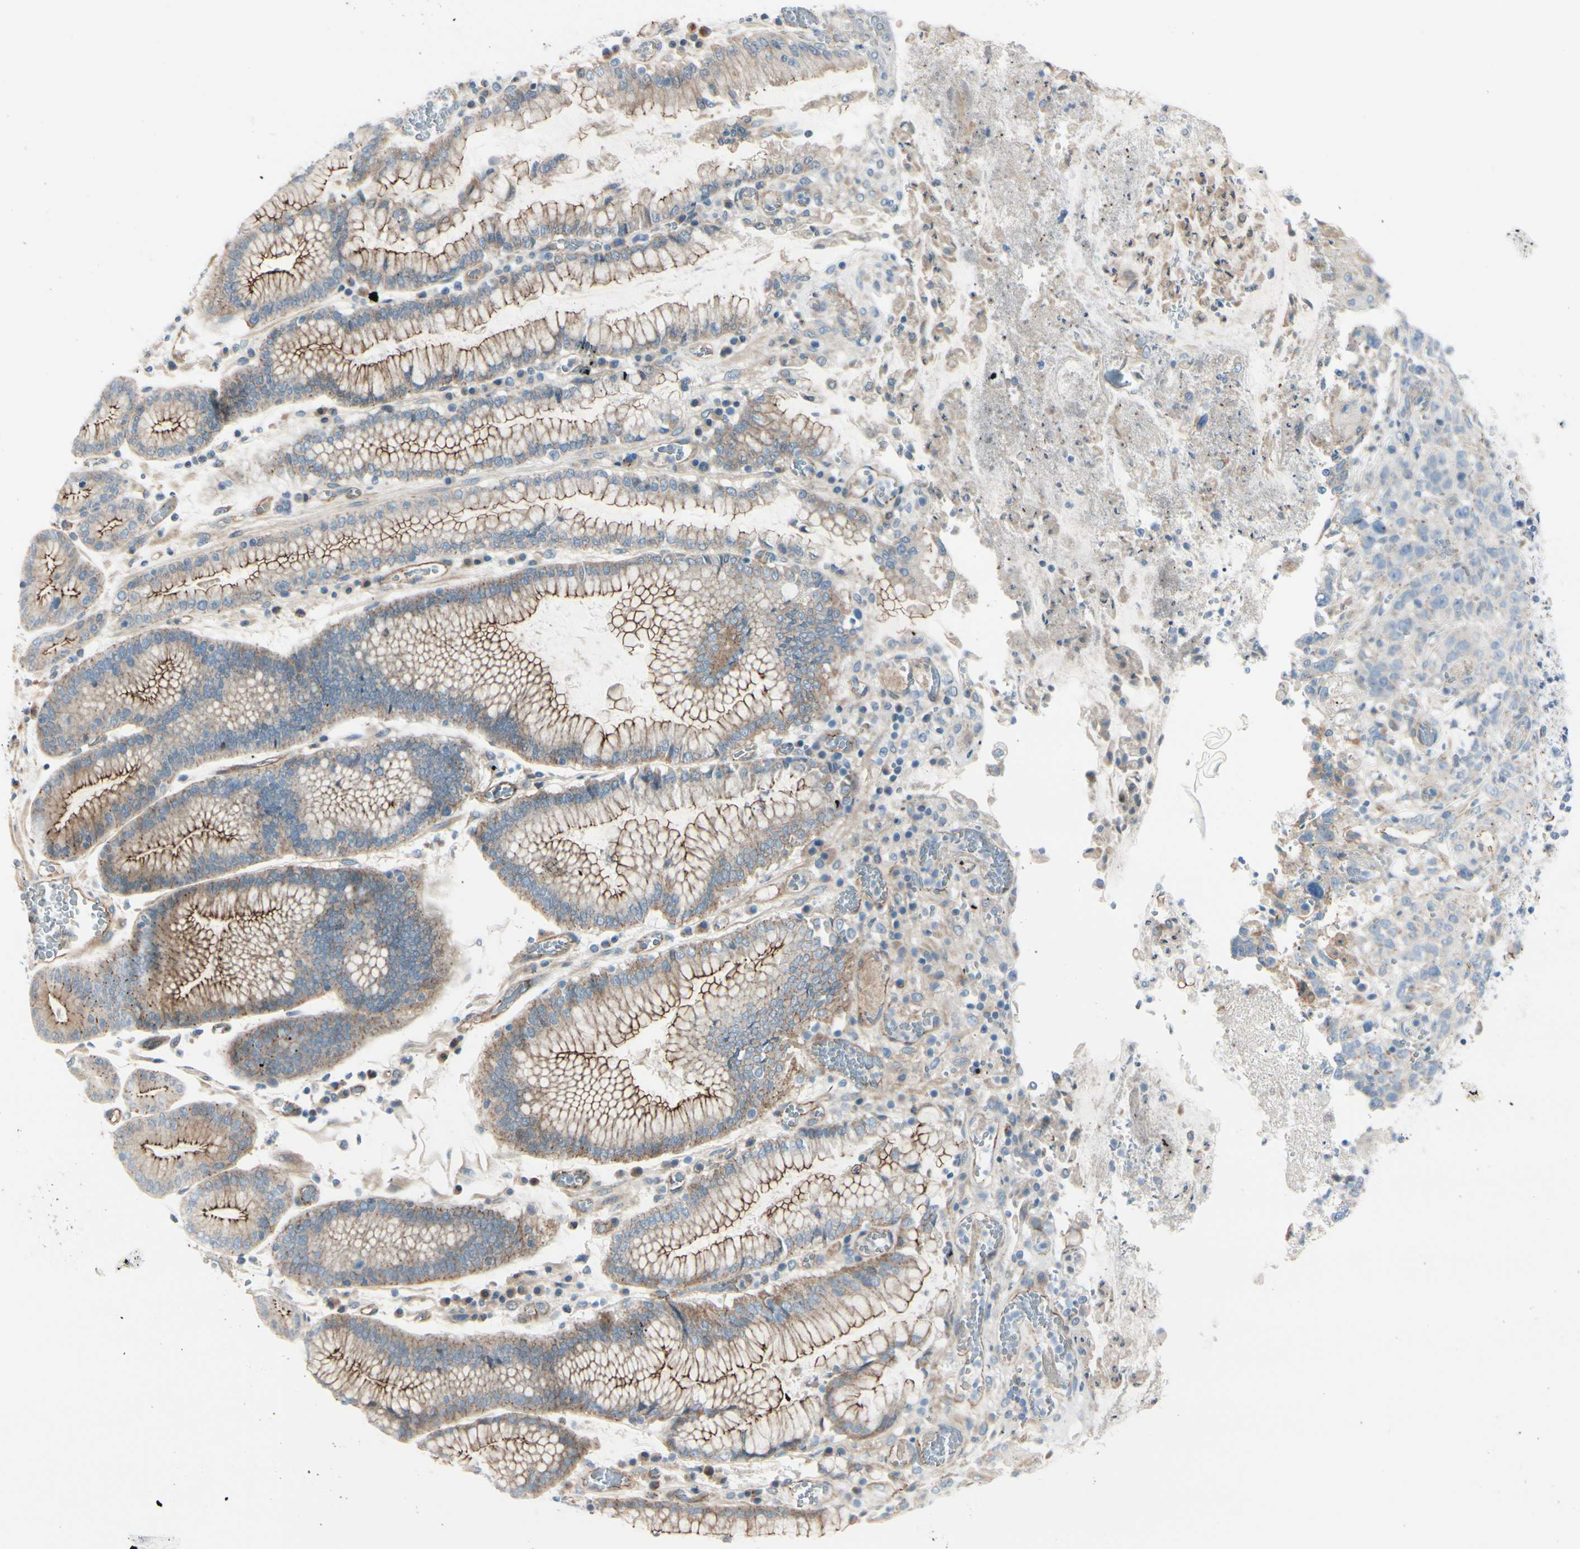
{"staining": {"intensity": "moderate", "quantity": "25%-75%", "location": "cytoplasmic/membranous"}, "tissue": "stomach cancer", "cell_type": "Tumor cells", "image_type": "cancer", "snomed": [{"axis": "morphology", "description": "Normal tissue, NOS"}, {"axis": "morphology", "description": "Adenocarcinoma, NOS"}, {"axis": "topography", "description": "Stomach"}], "caption": "The histopathology image shows staining of stomach cancer, revealing moderate cytoplasmic/membranous protein positivity (brown color) within tumor cells.", "gene": "TJP1", "patient": {"sex": "male", "age": 48}}